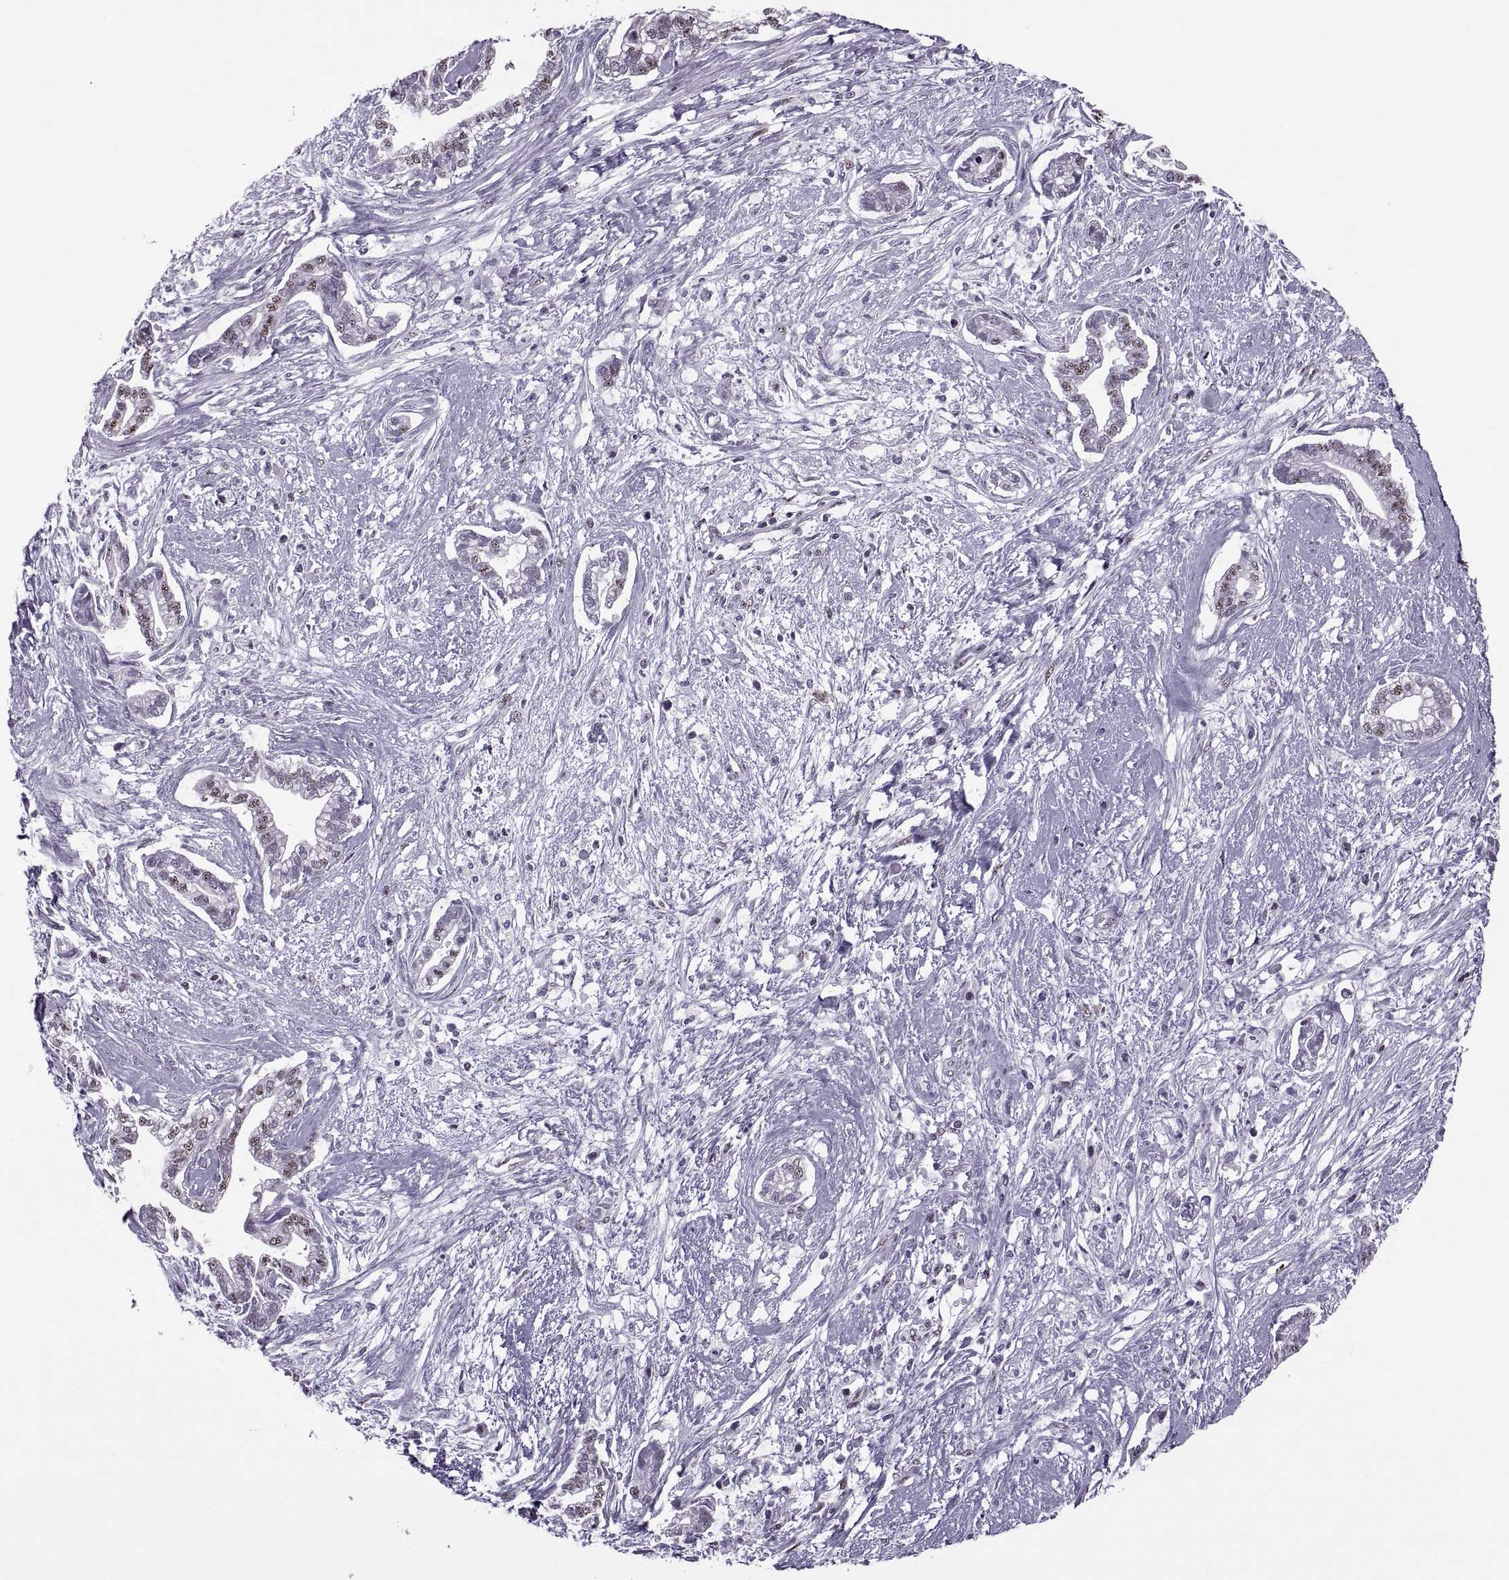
{"staining": {"intensity": "weak", "quantity": "25%-75%", "location": "nuclear"}, "tissue": "cervical cancer", "cell_type": "Tumor cells", "image_type": "cancer", "snomed": [{"axis": "morphology", "description": "Adenocarcinoma, NOS"}, {"axis": "topography", "description": "Cervix"}], "caption": "Weak nuclear protein expression is appreciated in about 25%-75% of tumor cells in adenocarcinoma (cervical).", "gene": "MAGEA4", "patient": {"sex": "female", "age": 62}}